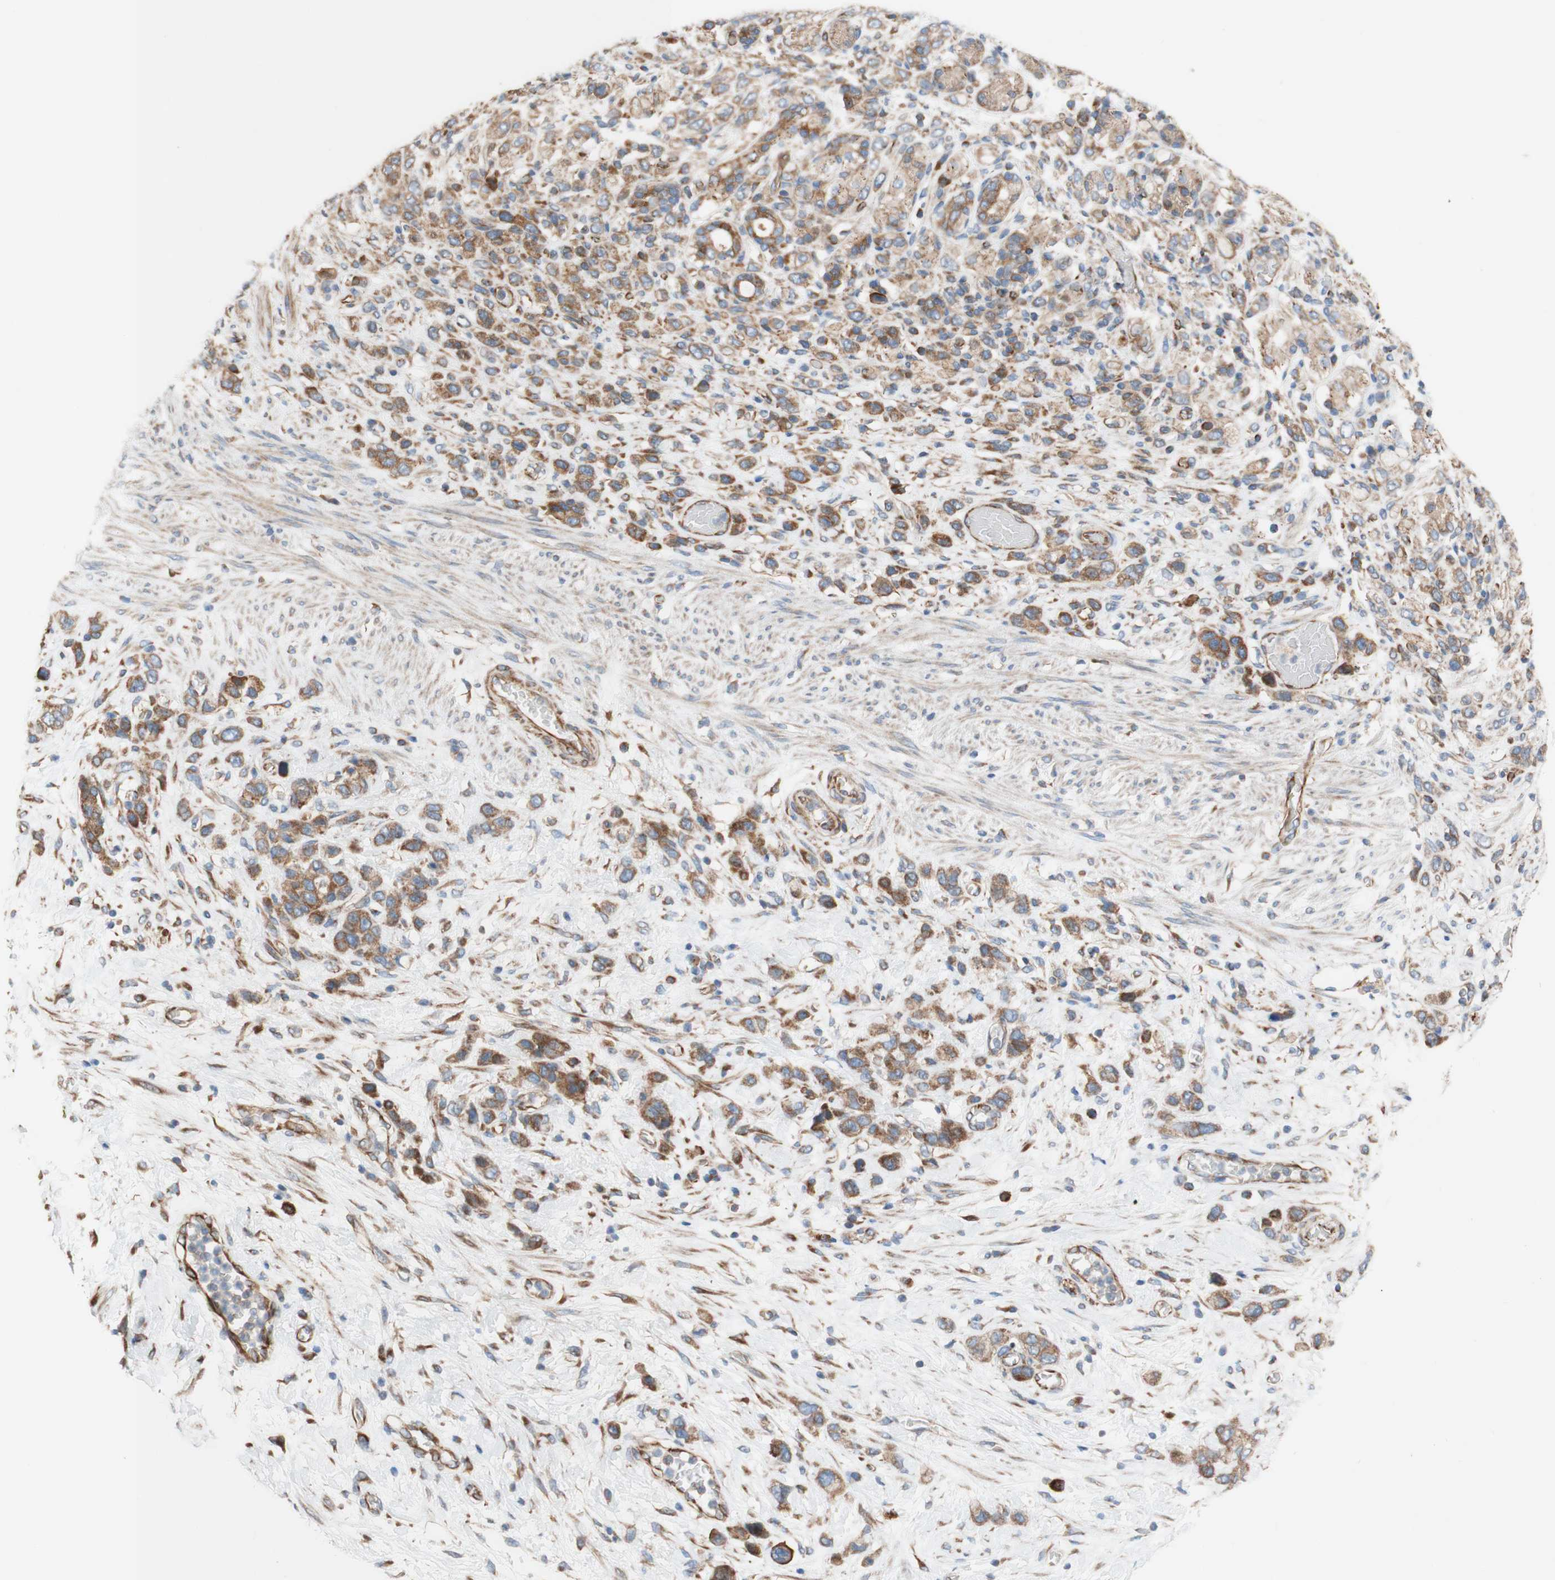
{"staining": {"intensity": "moderate", "quantity": ">75%", "location": "cytoplasmic/membranous"}, "tissue": "stomach cancer", "cell_type": "Tumor cells", "image_type": "cancer", "snomed": [{"axis": "morphology", "description": "Adenocarcinoma, NOS"}, {"axis": "morphology", "description": "Adenocarcinoma, High grade"}, {"axis": "topography", "description": "Stomach, upper"}, {"axis": "topography", "description": "Stomach, lower"}], "caption": "Stomach cancer (adenocarcinoma) was stained to show a protein in brown. There is medium levels of moderate cytoplasmic/membranous expression in approximately >75% of tumor cells. (Brightfield microscopy of DAB IHC at high magnification).", "gene": "C1orf43", "patient": {"sex": "female", "age": 65}}